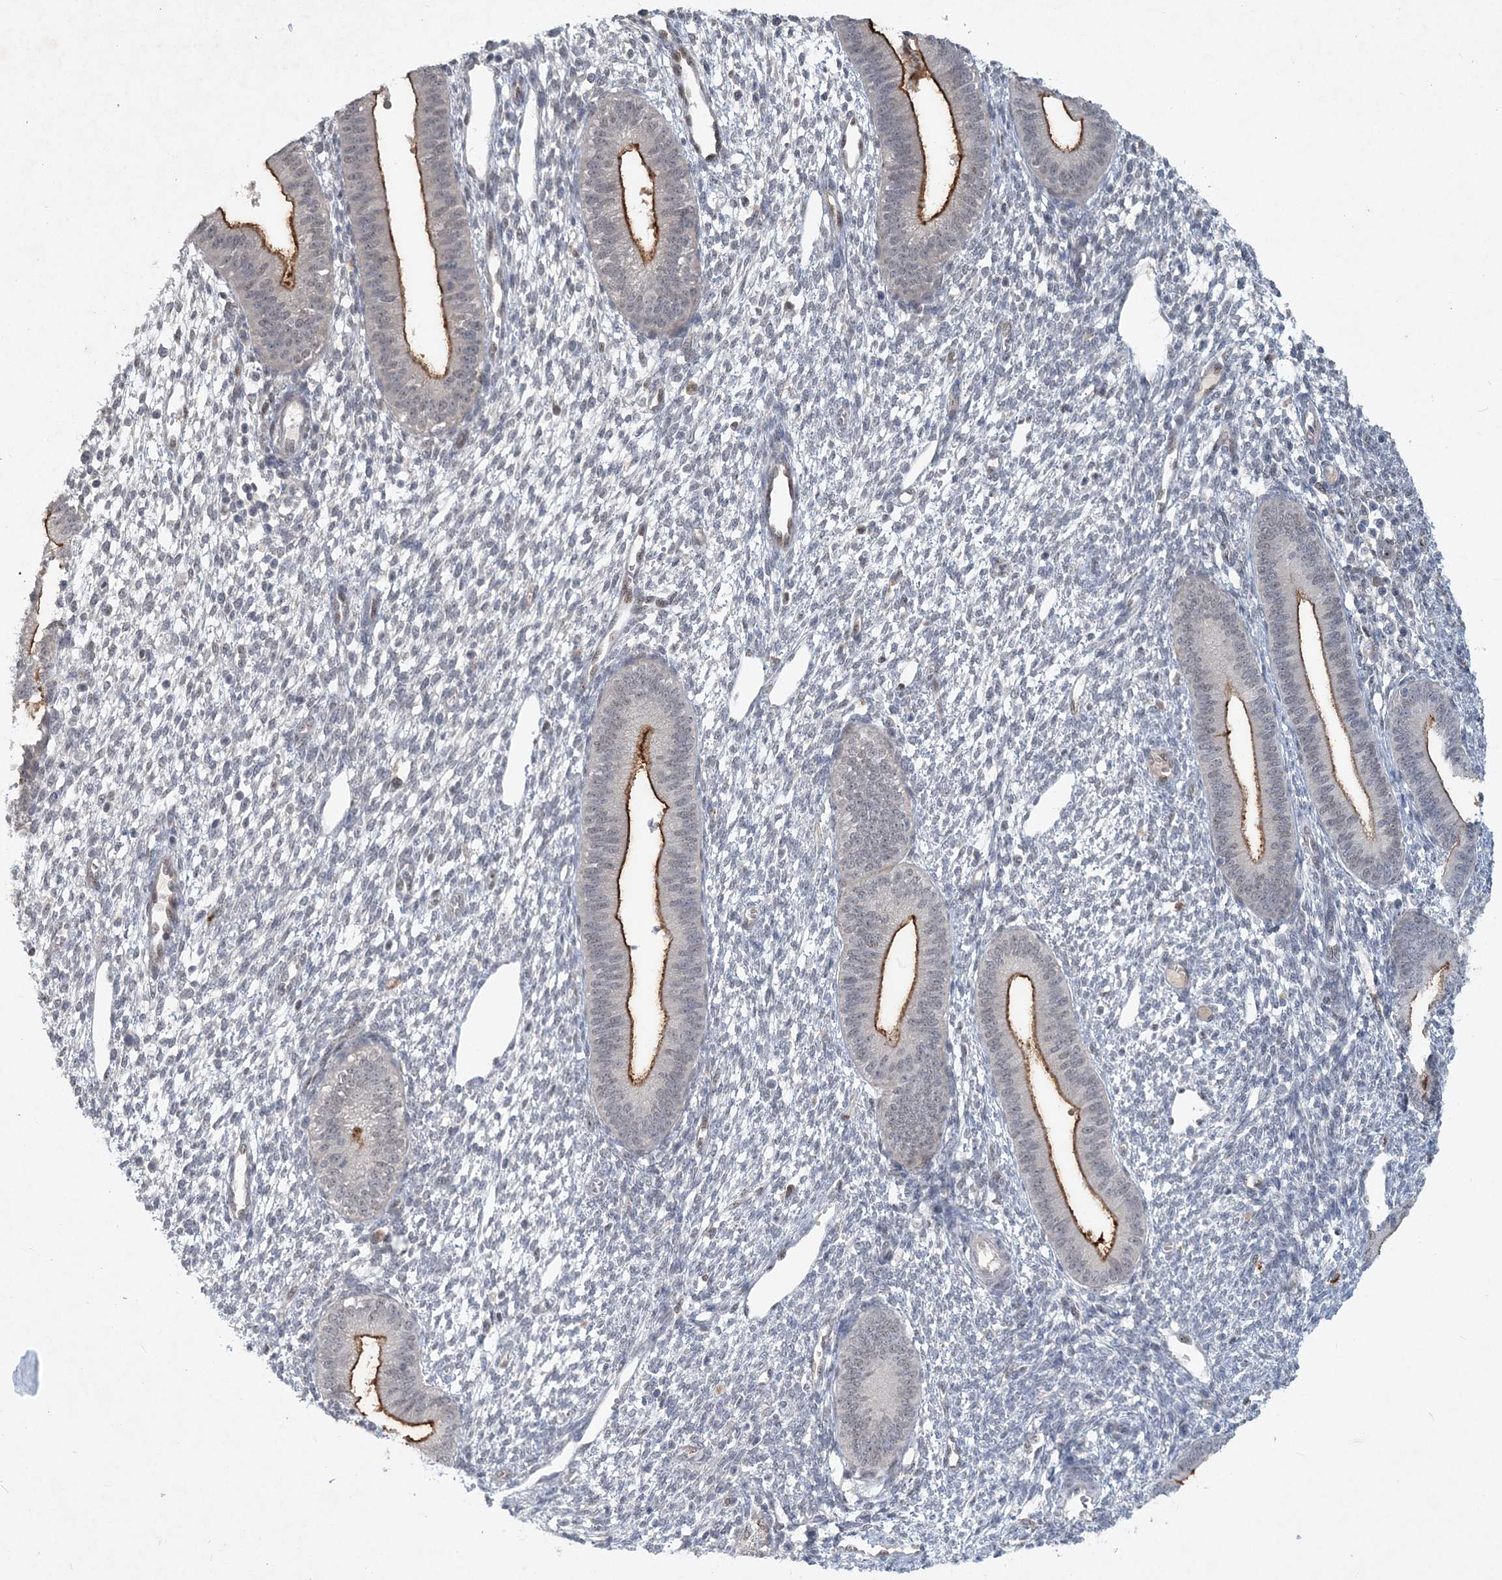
{"staining": {"intensity": "negative", "quantity": "none", "location": "none"}, "tissue": "endometrium", "cell_type": "Cells in endometrial stroma", "image_type": "normal", "snomed": [{"axis": "morphology", "description": "Normal tissue, NOS"}, {"axis": "topography", "description": "Endometrium"}], "caption": "High power microscopy image of an IHC photomicrograph of normal endometrium, revealing no significant expression in cells in endometrial stroma. Brightfield microscopy of IHC stained with DAB (3,3'-diaminobenzidine) (brown) and hematoxylin (blue), captured at high magnification.", "gene": "GIN1", "patient": {"sex": "female", "age": 46}}